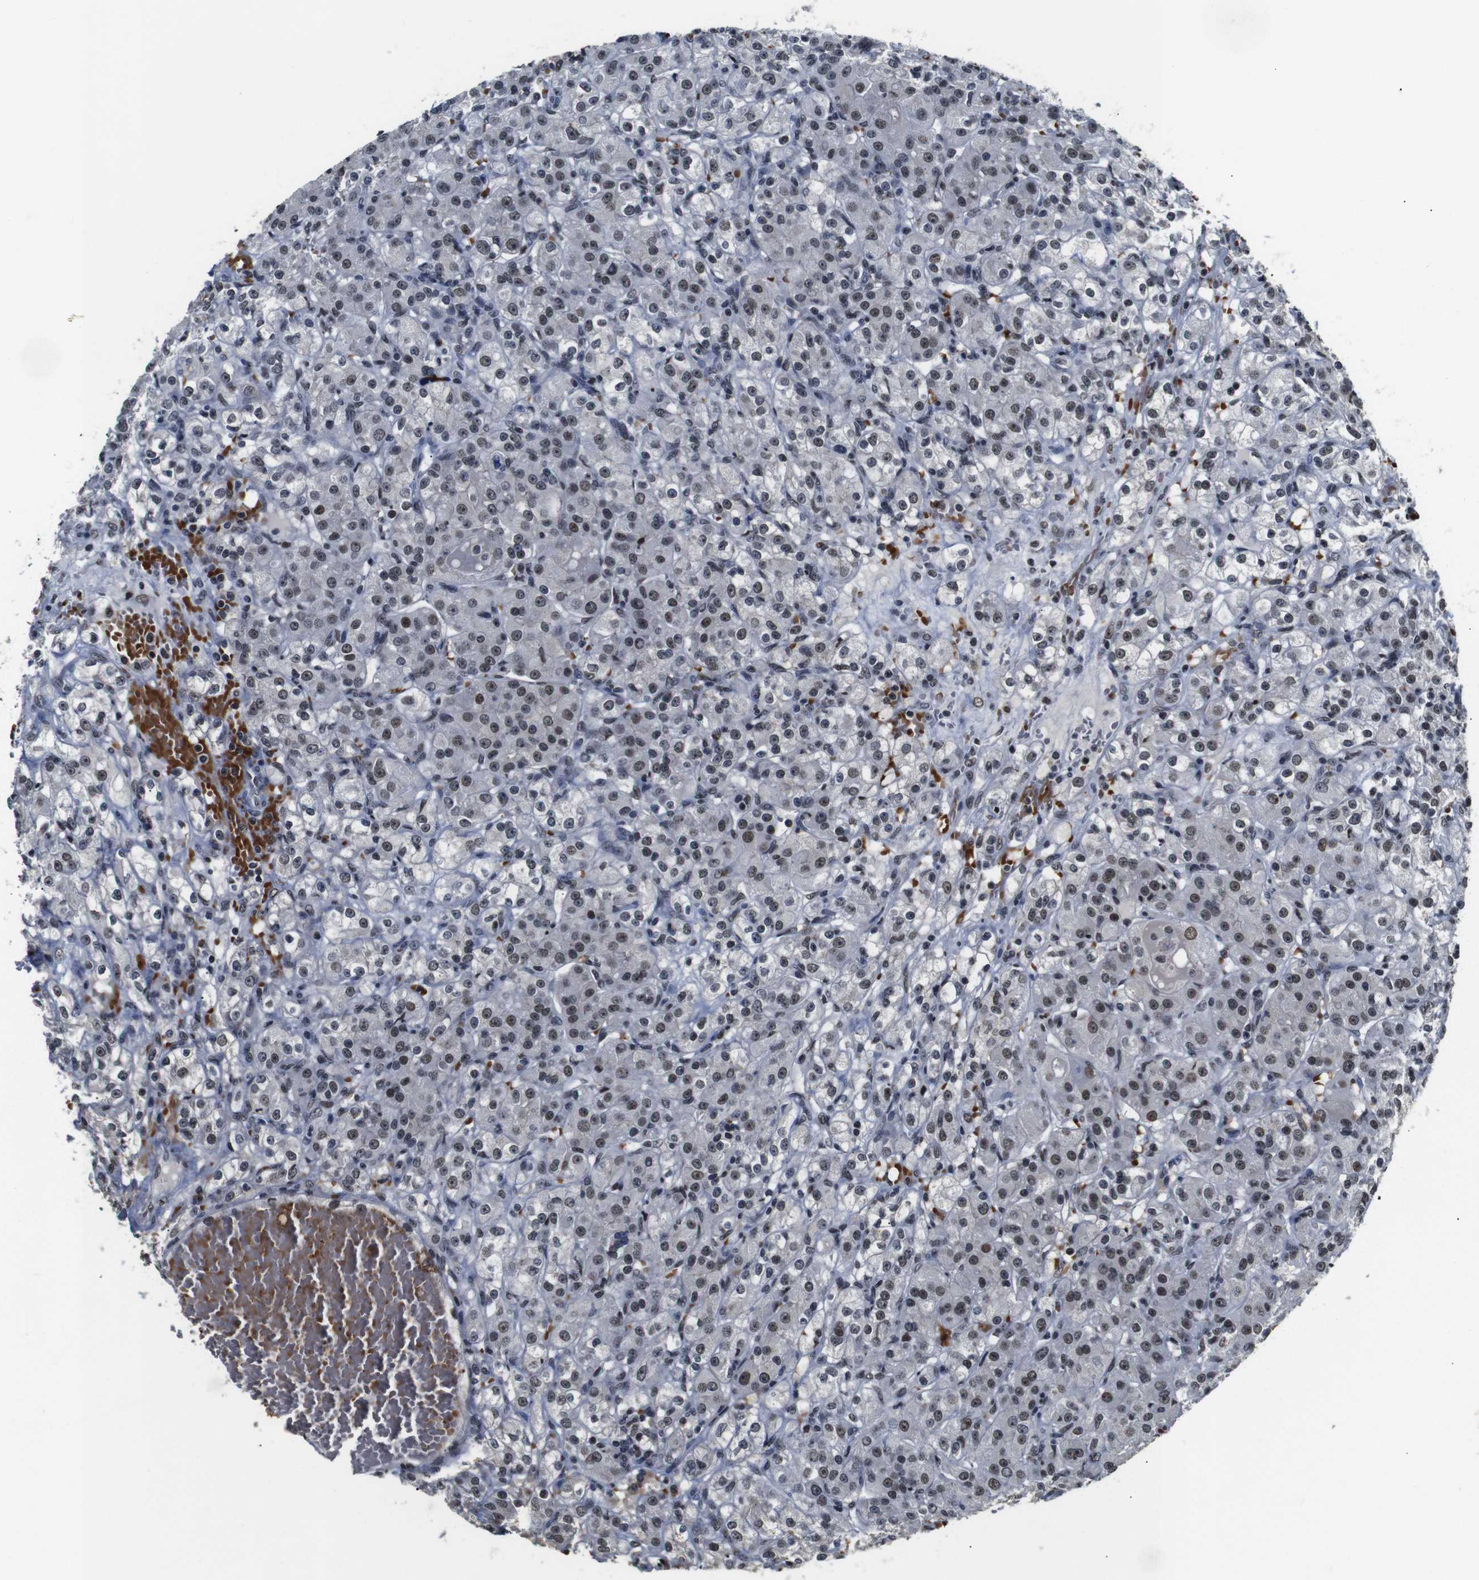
{"staining": {"intensity": "weak", "quantity": ">75%", "location": "nuclear"}, "tissue": "renal cancer", "cell_type": "Tumor cells", "image_type": "cancer", "snomed": [{"axis": "morphology", "description": "Normal tissue, NOS"}, {"axis": "morphology", "description": "Adenocarcinoma, NOS"}, {"axis": "topography", "description": "Kidney"}], "caption": "Brown immunohistochemical staining in human renal cancer exhibits weak nuclear positivity in approximately >75% of tumor cells. (IHC, brightfield microscopy, high magnification).", "gene": "ILDR2", "patient": {"sex": "male", "age": 61}}